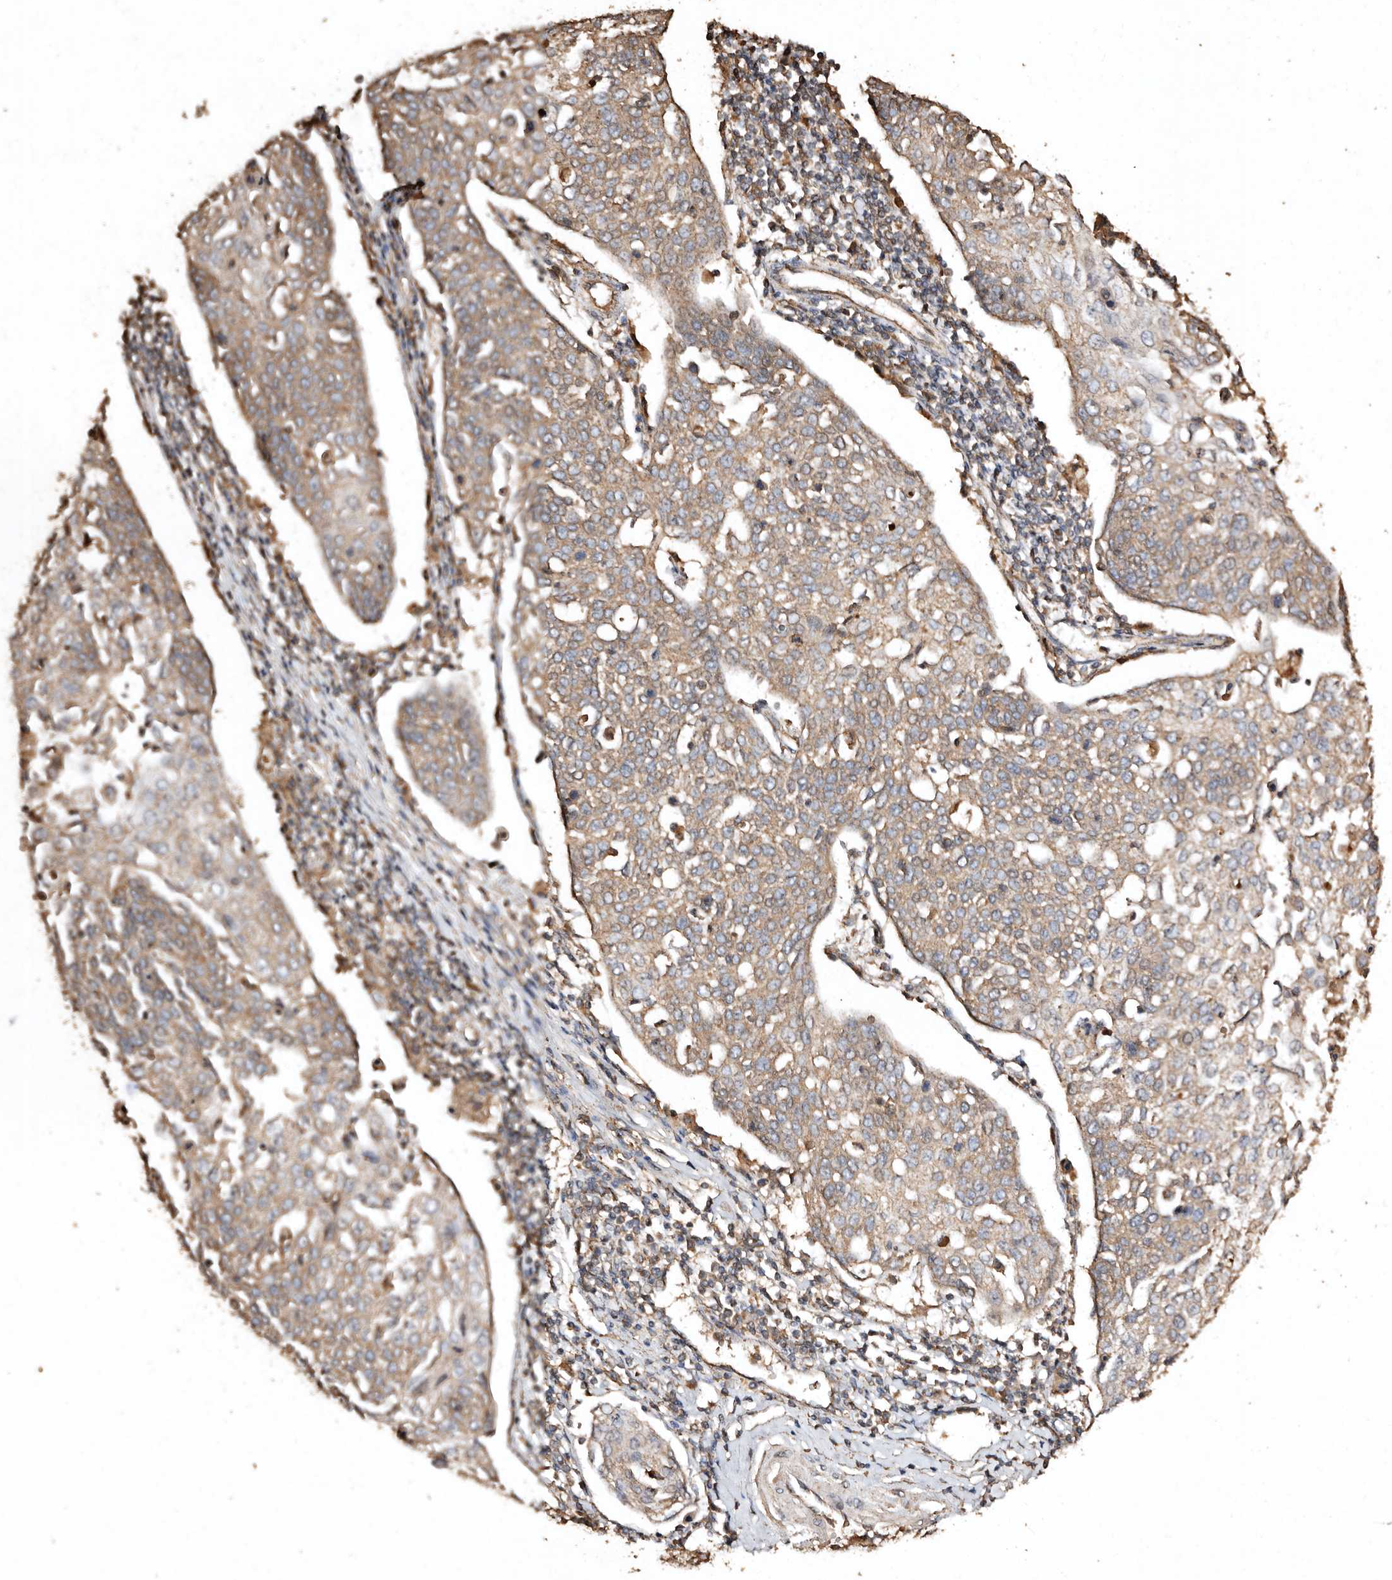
{"staining": {"intensity": "weak", "quantity": ">75%", "location": "cytoplasmic/membranous"}, "tissue": "cervical cancer", "cell_type": "Tumor cells", "image_type": "cancer", "snomed": [{"axis": "morphology", "description": "Squamous cell carcinoma, NOS"}, {"axis": "topography", "description": "Cervix"}], "caption": "IHC of human cervical cancer (squamous cell carcinoma) displays low levels of weak cytoplasmic/membranous staining in about >75% of tumor cells.", "gene": "FARS2", "patient": {"sex": "female", "age": 34}}